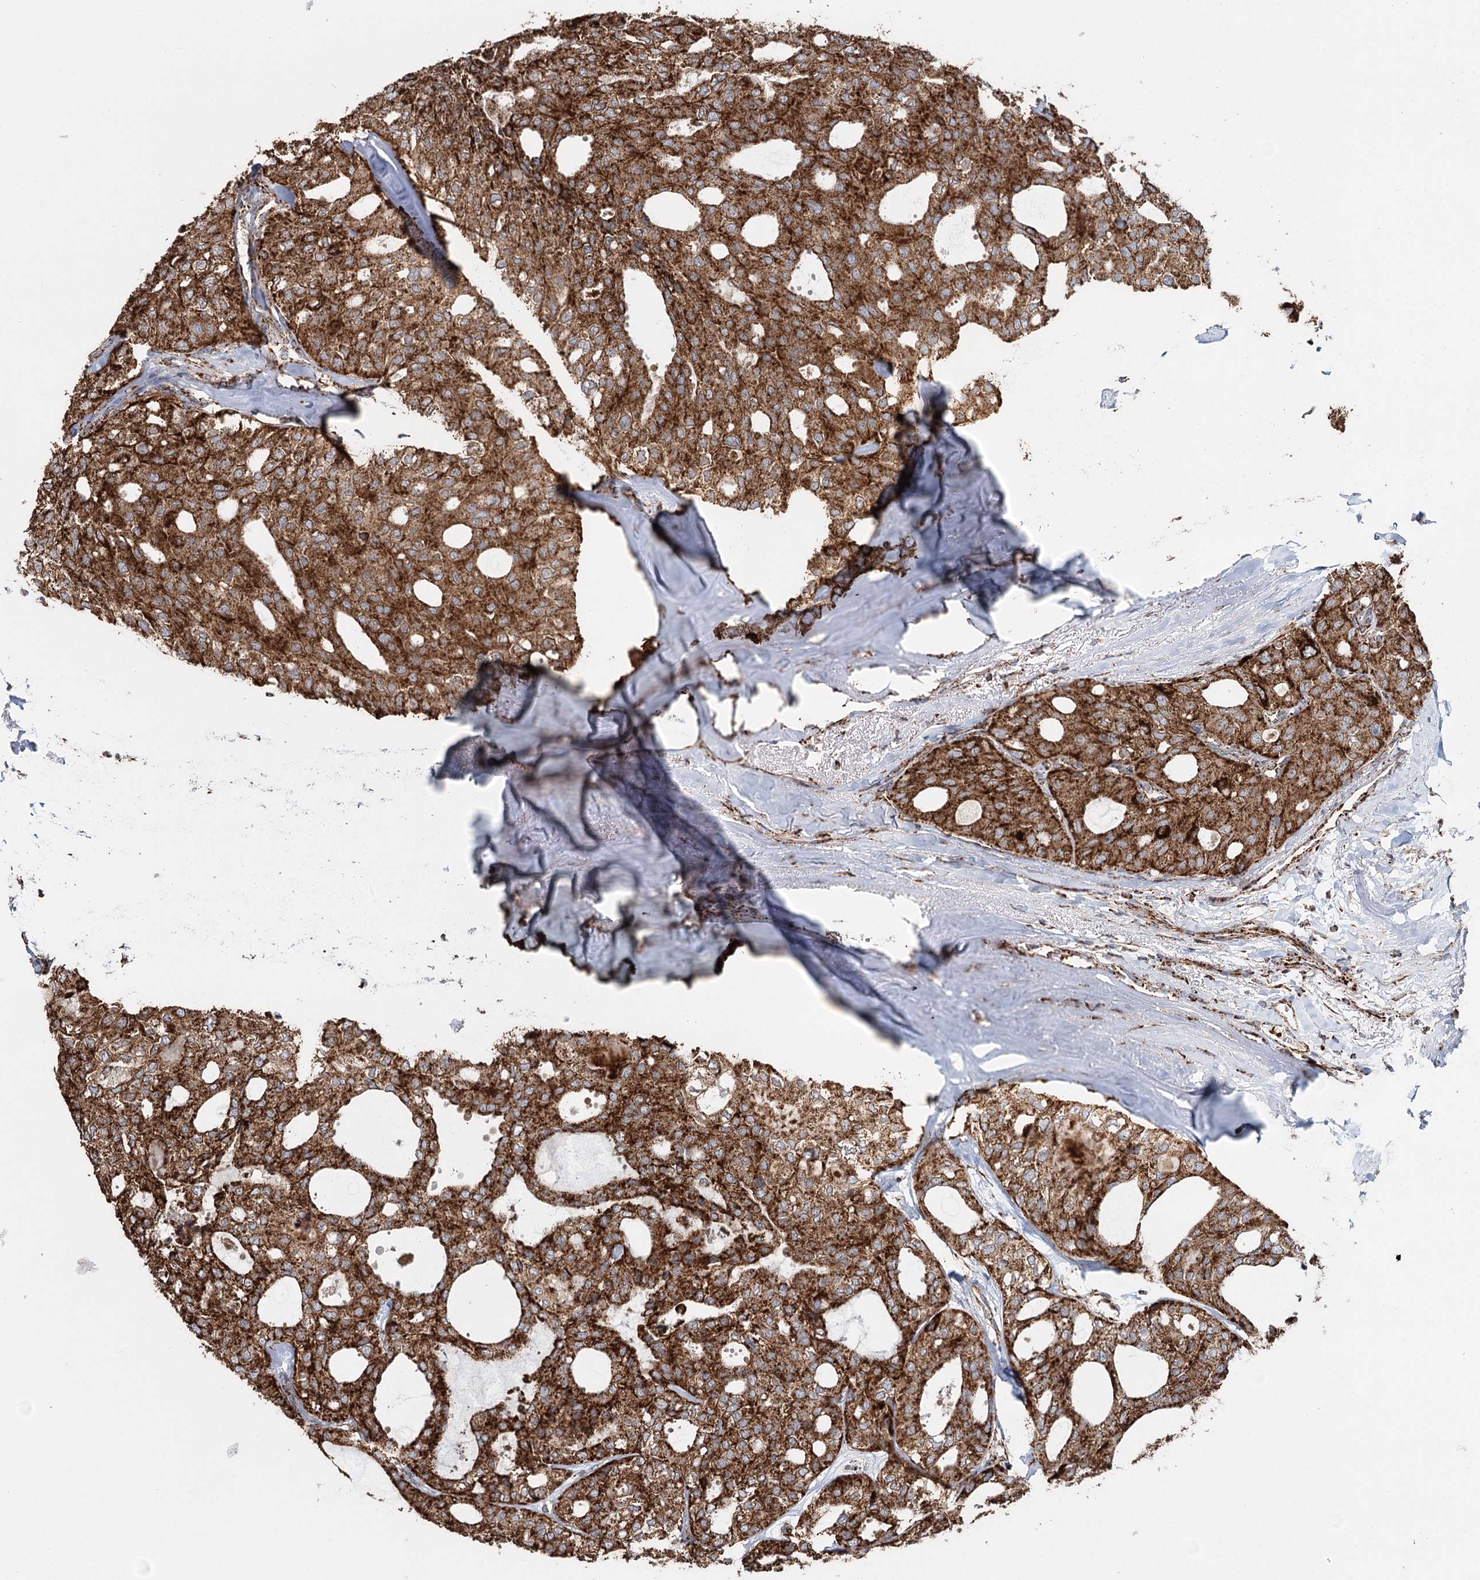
{"staining": {"intensity": "strong", "quantity": ">75%", "location": "cytoplasmic/membranous"}, "tissue": "thyroid cancer", "cell_type": "Tumor cells", "image_type": "cancer", "snomed": [{"axis": "morphology", "description": "Follicular adenoma carcinoma, NOS"}, {"axis": "topography", "description": "Thyroid gland"}], "caption": "DAB immunohistochemical staining of human thyroid cancer shows strong cytoplasmic/membranous protein positivity in about >75% of tumor cells.", "gene": "APH1A", "patient": {"sex": "male", "age": 75}}